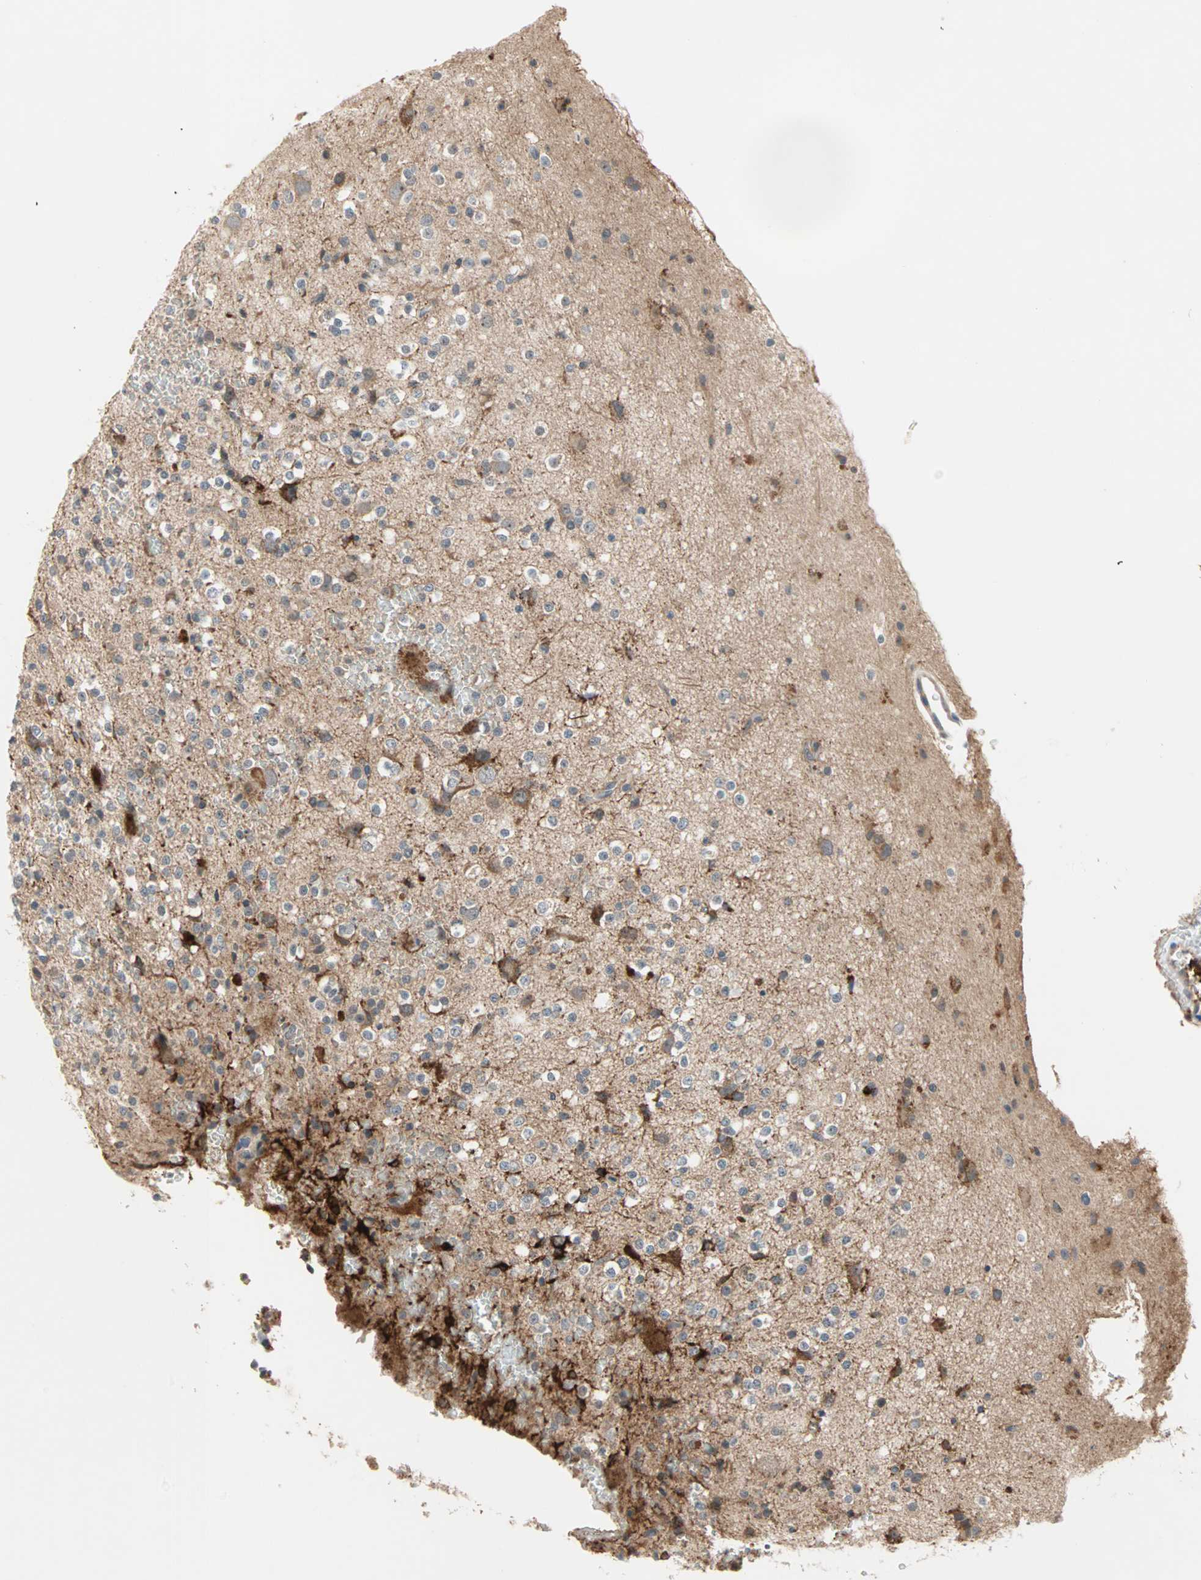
{"staining": {"intensity": "moderate", "quantity": "25%-75%", "location": "cytoplasmic/membranous"}, "tissue": "glioma", "cell_type": "Tumor cells", "image_type": "cancer", "snomed": [{"axis": "morphology", "description": "Glioma, malignant, High grade"}, {"axis": "topography", "description": "Brain"}], "caption": "Glioma tissue demonstrates moderate cytoplasmic/membranous expression in about 25%-75% of tumor cells, visualized by immunohistochemistry.", "gene": "PROS1", "patient": {"sex": "male", "age": 47}}